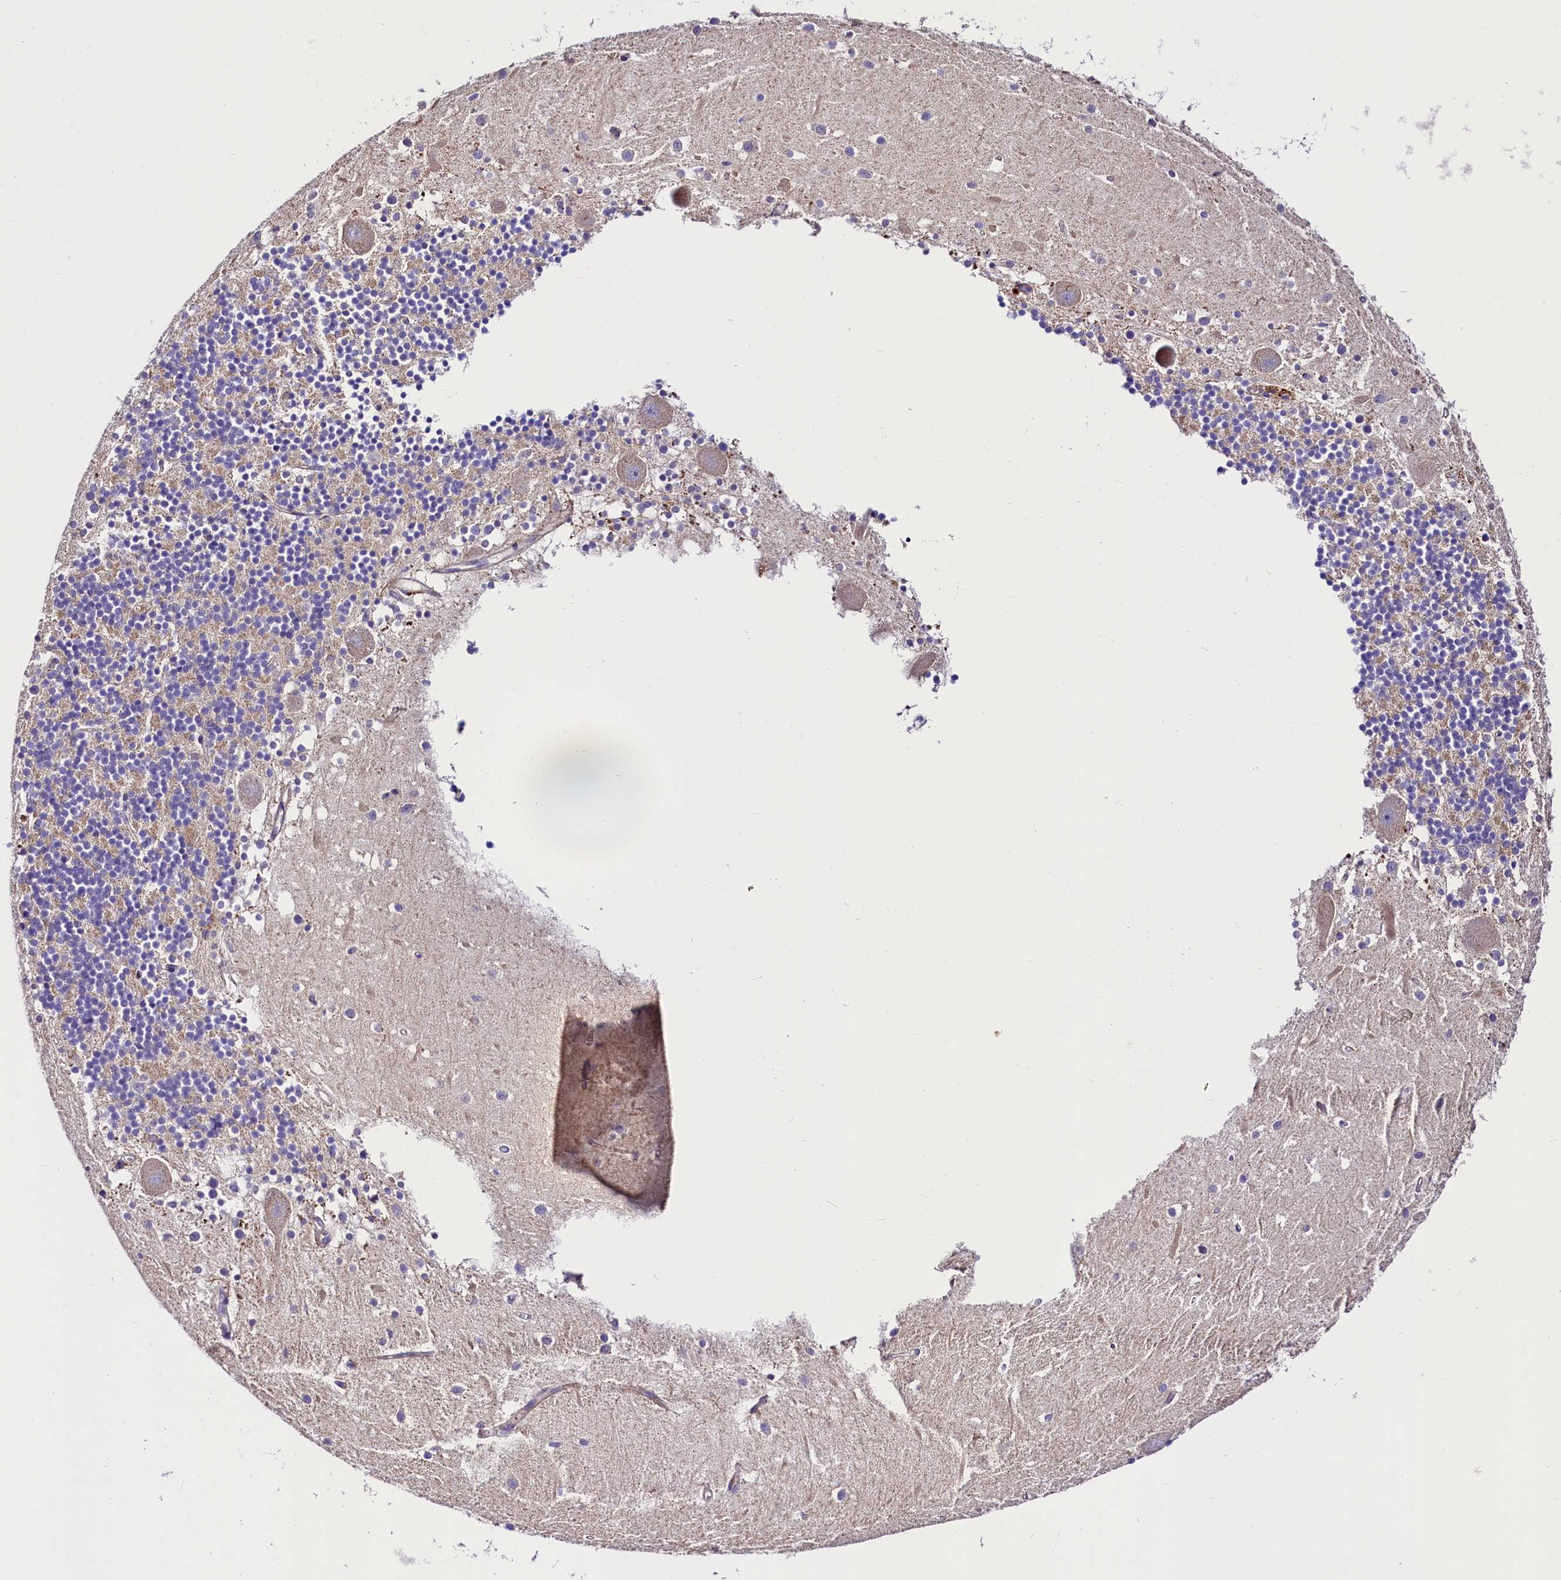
{"staining": {"intensity": "negative", "quantity": "none", "location": "none"}, "tissue": "cerebellum", "cell_type": "Cells in granular layer", "image_type": "normal", "snomed": [{"axis": "morphology", "description": "Normal tissue, NOS"}, {"axis": "topography", "description": "Cerebellum"}], "caption": "High magnification brightfield microscopy of unremarkable cerebellum stained with DAB (brown) and counterstained with hematoxylin (blue): cells in granular layer show no significant positivity.", "gene": "ARMC6", "patient": {"sex": "male", "age": 54}}